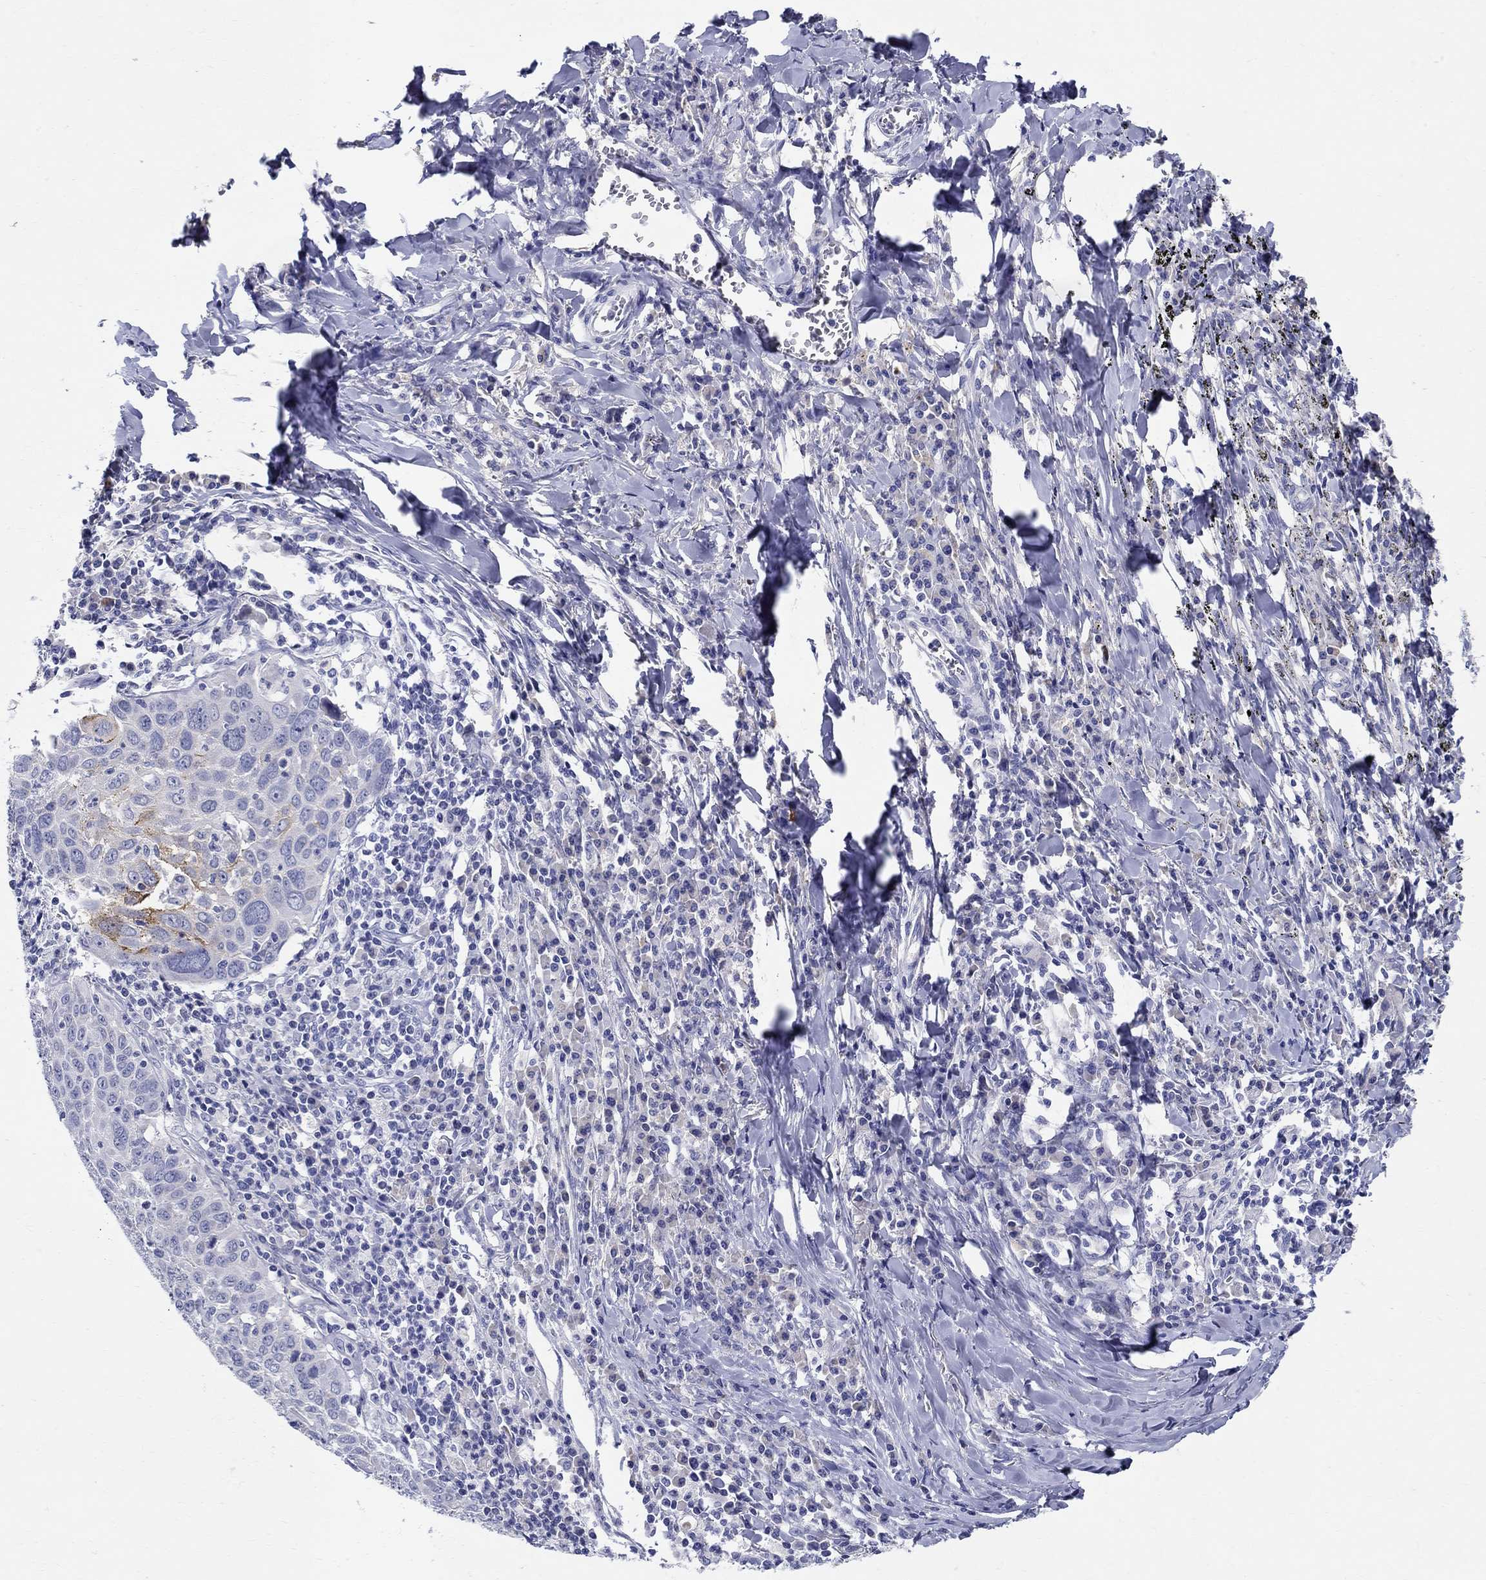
{"staining": {"intensity": "negative", "quantity": "none", "location": "none"}, "tissue": "lung cancer", "cell_type": "Tumor cells", "image_type": "cancer", "snomed": [{"axis": "morphology", "description": "Squamous cell carcinoma, NOS"}, {"axis": "topography", "description": "Lung"}], "caption": "The immunohistochemistry image has no significant positivity in tumor cells of squamous cell carcinoma (lung) tissue.", "gene": "CRYGD", "patient": {"sex": "male", "age": 57}}